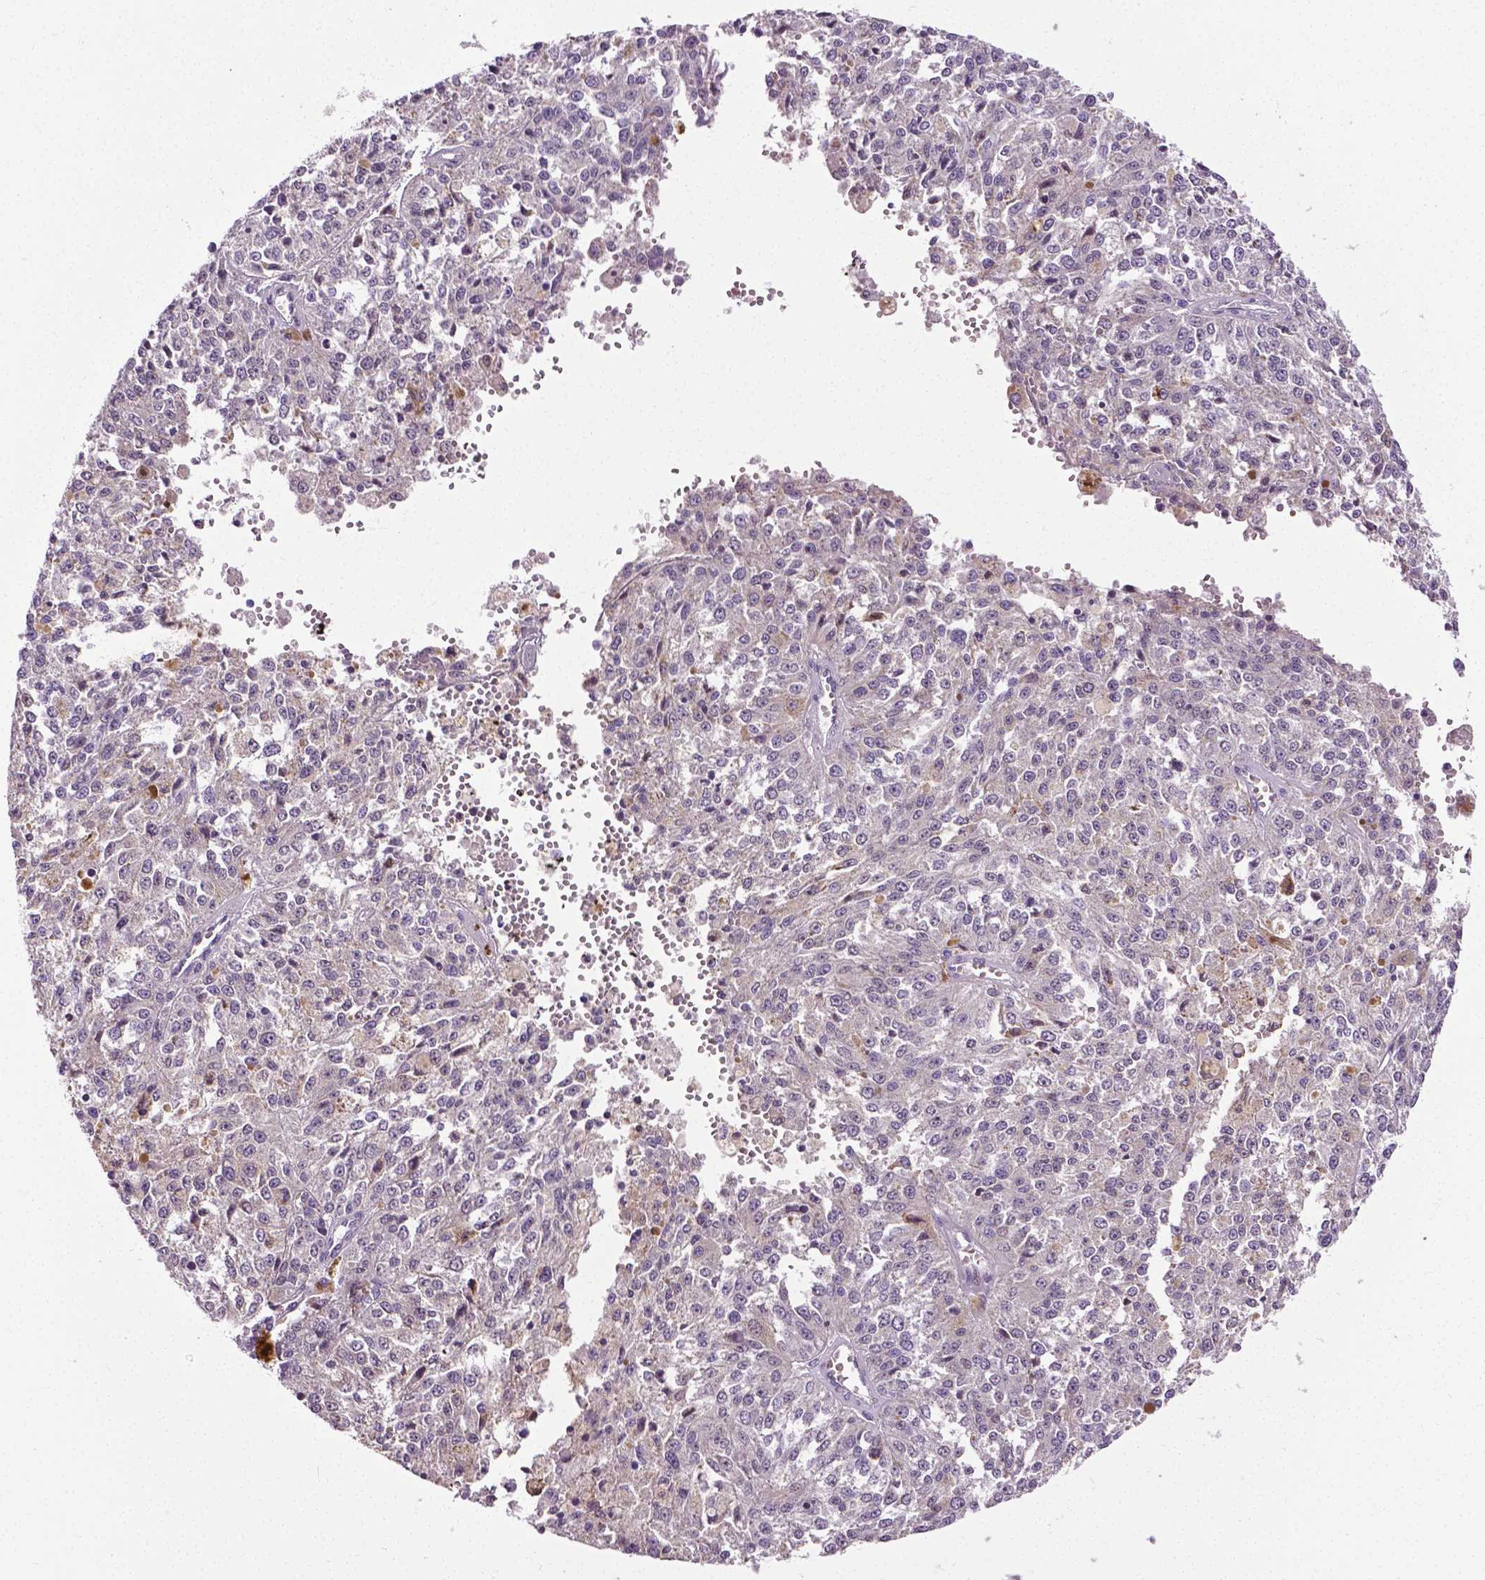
{"staining": {"intensity": "negative", "quantity": "none", "location": "none"}, "tissue": "melanoma", "cell_type": "Tumor cells", "image_type": "cancer", "snomed": [{"axis": "morphology", "description": "Malignant melanoma, Metastatic site"}, {"axis": "topography", "description": "Lymph node"}], "caption": "Immunohistochemistry (IHC) histopathology image of neoplastic tissue: human melanoma stained with DAB (3,3'-diaminobenzidine) exhibits no significant protein expression in tumor cells.", "gene": "PTGER3", "patient": {"sex": "female", "age": 64}}